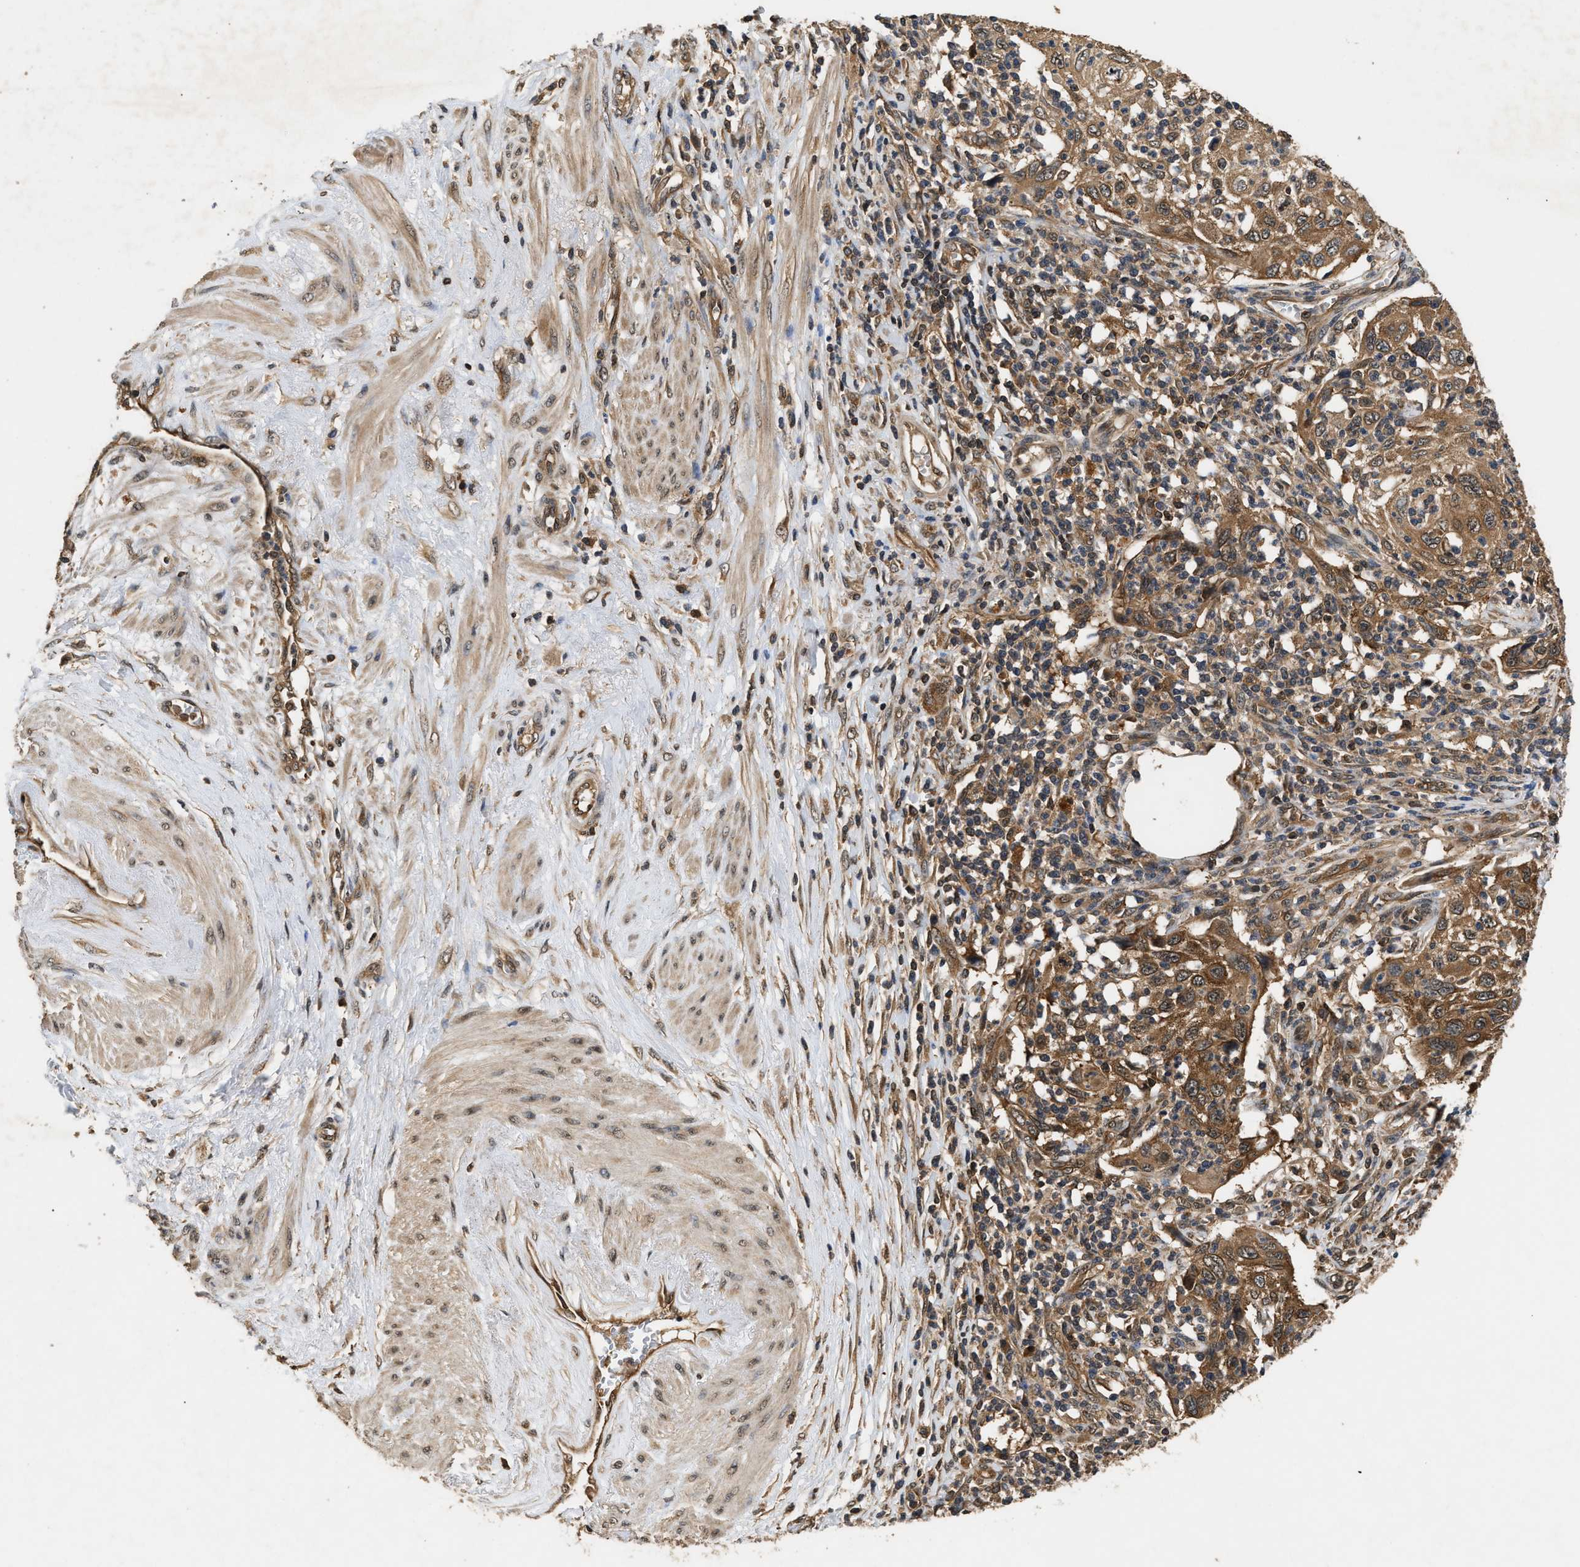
{"staining": {"intensity": "moderate", "quantity": ">75%", "location": "cytoplasmic/membranous"}, "tissue": "cervical cancer", "cell_type": "Tumor cells", "image_type": "cancer", "snomed": [{"axis": "morphology", "description": "Squamous cell carcinoma, NOS"}, {"axis": "topography", "description": "Cervix"}], "caption": "This is an image of immunohistochemistry staining of squamous cell carcinoma (cervical), which shows moderate positivity in the cytoplasmic/membranous of tumor cells.", "gene": "DNAJC2", "patient": {"sex": "female", "age": 70}}